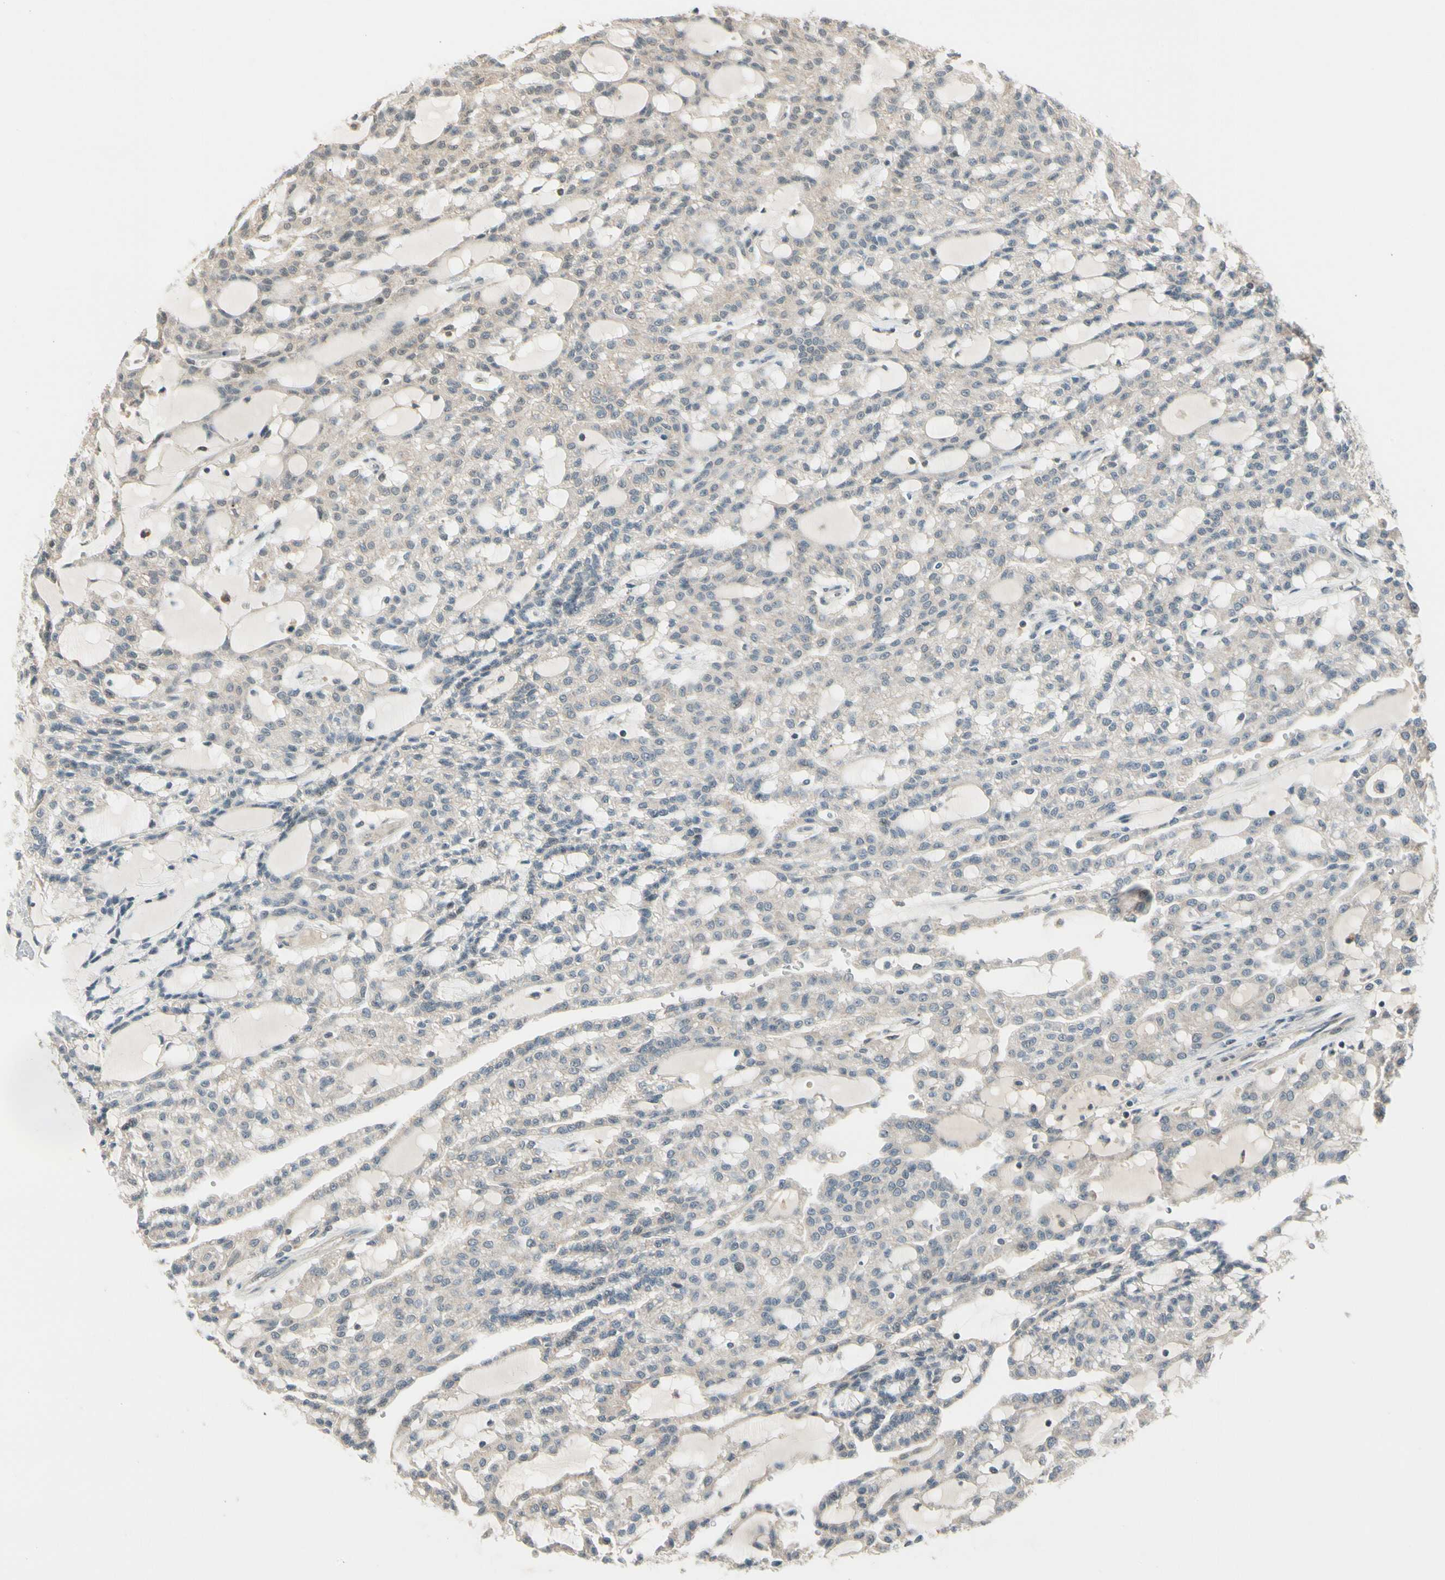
{"staining": {"intensity": "weak", "quantity": "25%-75%", "location": "cytoplasmic/membranous"}, "tissue": "renal cancer", "cell_type": "Tumor cells", "image_type": "cancer", "snomed": [{"axis": "morphology", "description": "Adenocarcinoma, NOS"}, {"axis": "topography", "description": "Kidney"}], "caption": "Weak cytoplasmic/membranous protein positivity is seen in about 25%-75% of tumor cells in renal adenocarcinoma.", "gene": "ZSCAN12", "patient": {"sex": "male", "age": 63}}